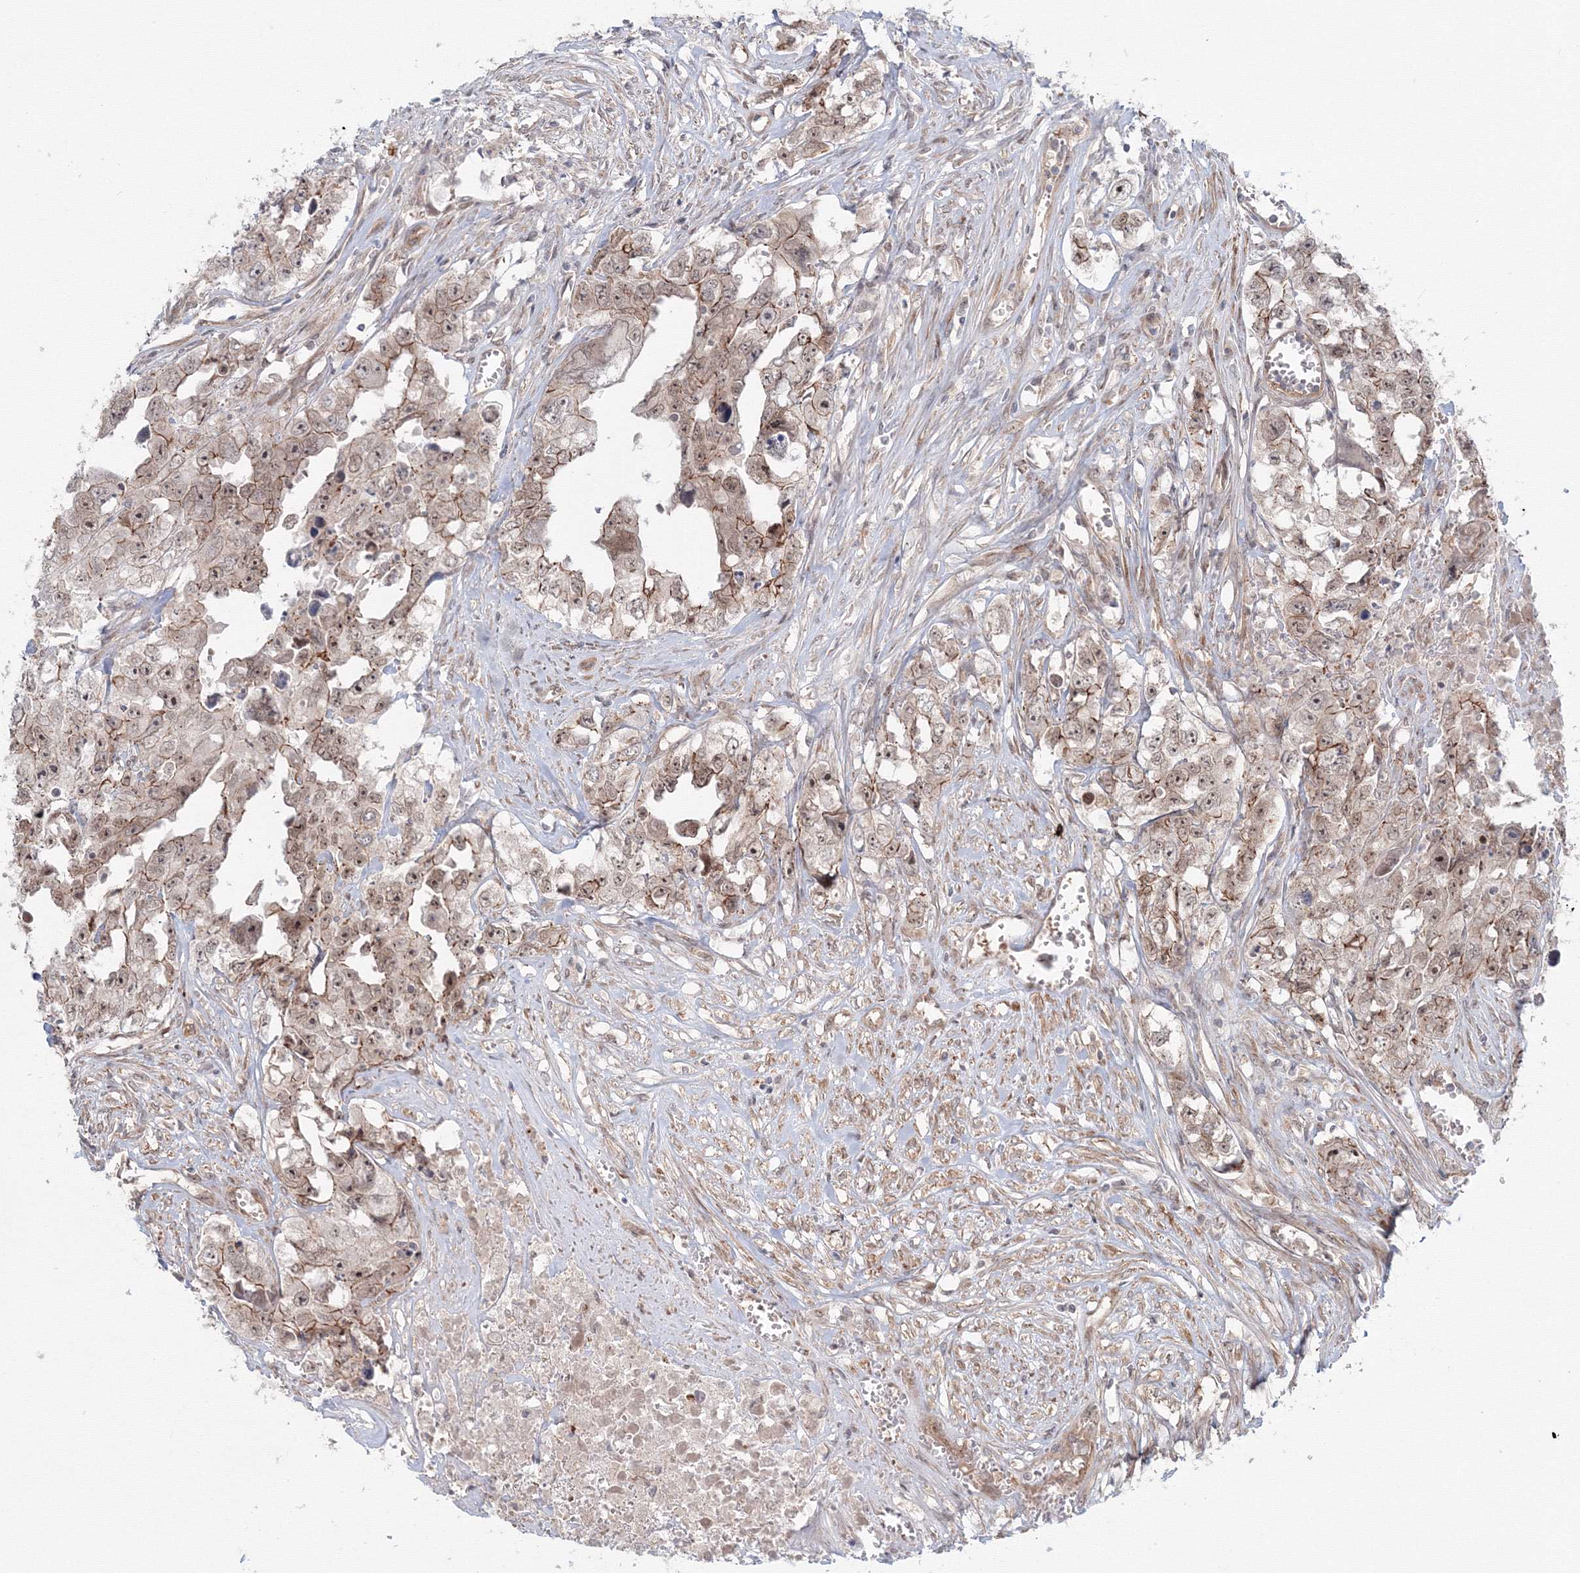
{"staining": {"intensity": "moderate", "quantity": ">75%", "location": "cytoplasmic/membranous,nuclear"}, "tissue": "testis cancer", "cell_type": "Tumor cells", "image_type": "cancer", "snomed": [{"axis": "morphology", "description": "Seminoma, NOS"}, {"axis": "morphology", "description": "Carcinoma, Embryonal, NOS"}, {"axis": "topography", "description": "Testis"}], "caption": "Testis cancer tissue reveals moderate cytoplasmic/membranous and nuclear expression in approximately >75% of tumor cells, visualized by immunohistochemistry. (DAB (3,3'-diaminobenzidine) IHC, brown staining for protein, blue staining for nuclei).", "gene": "SH3PXD2A", "patient": {"sex": "male", "age": 43}}